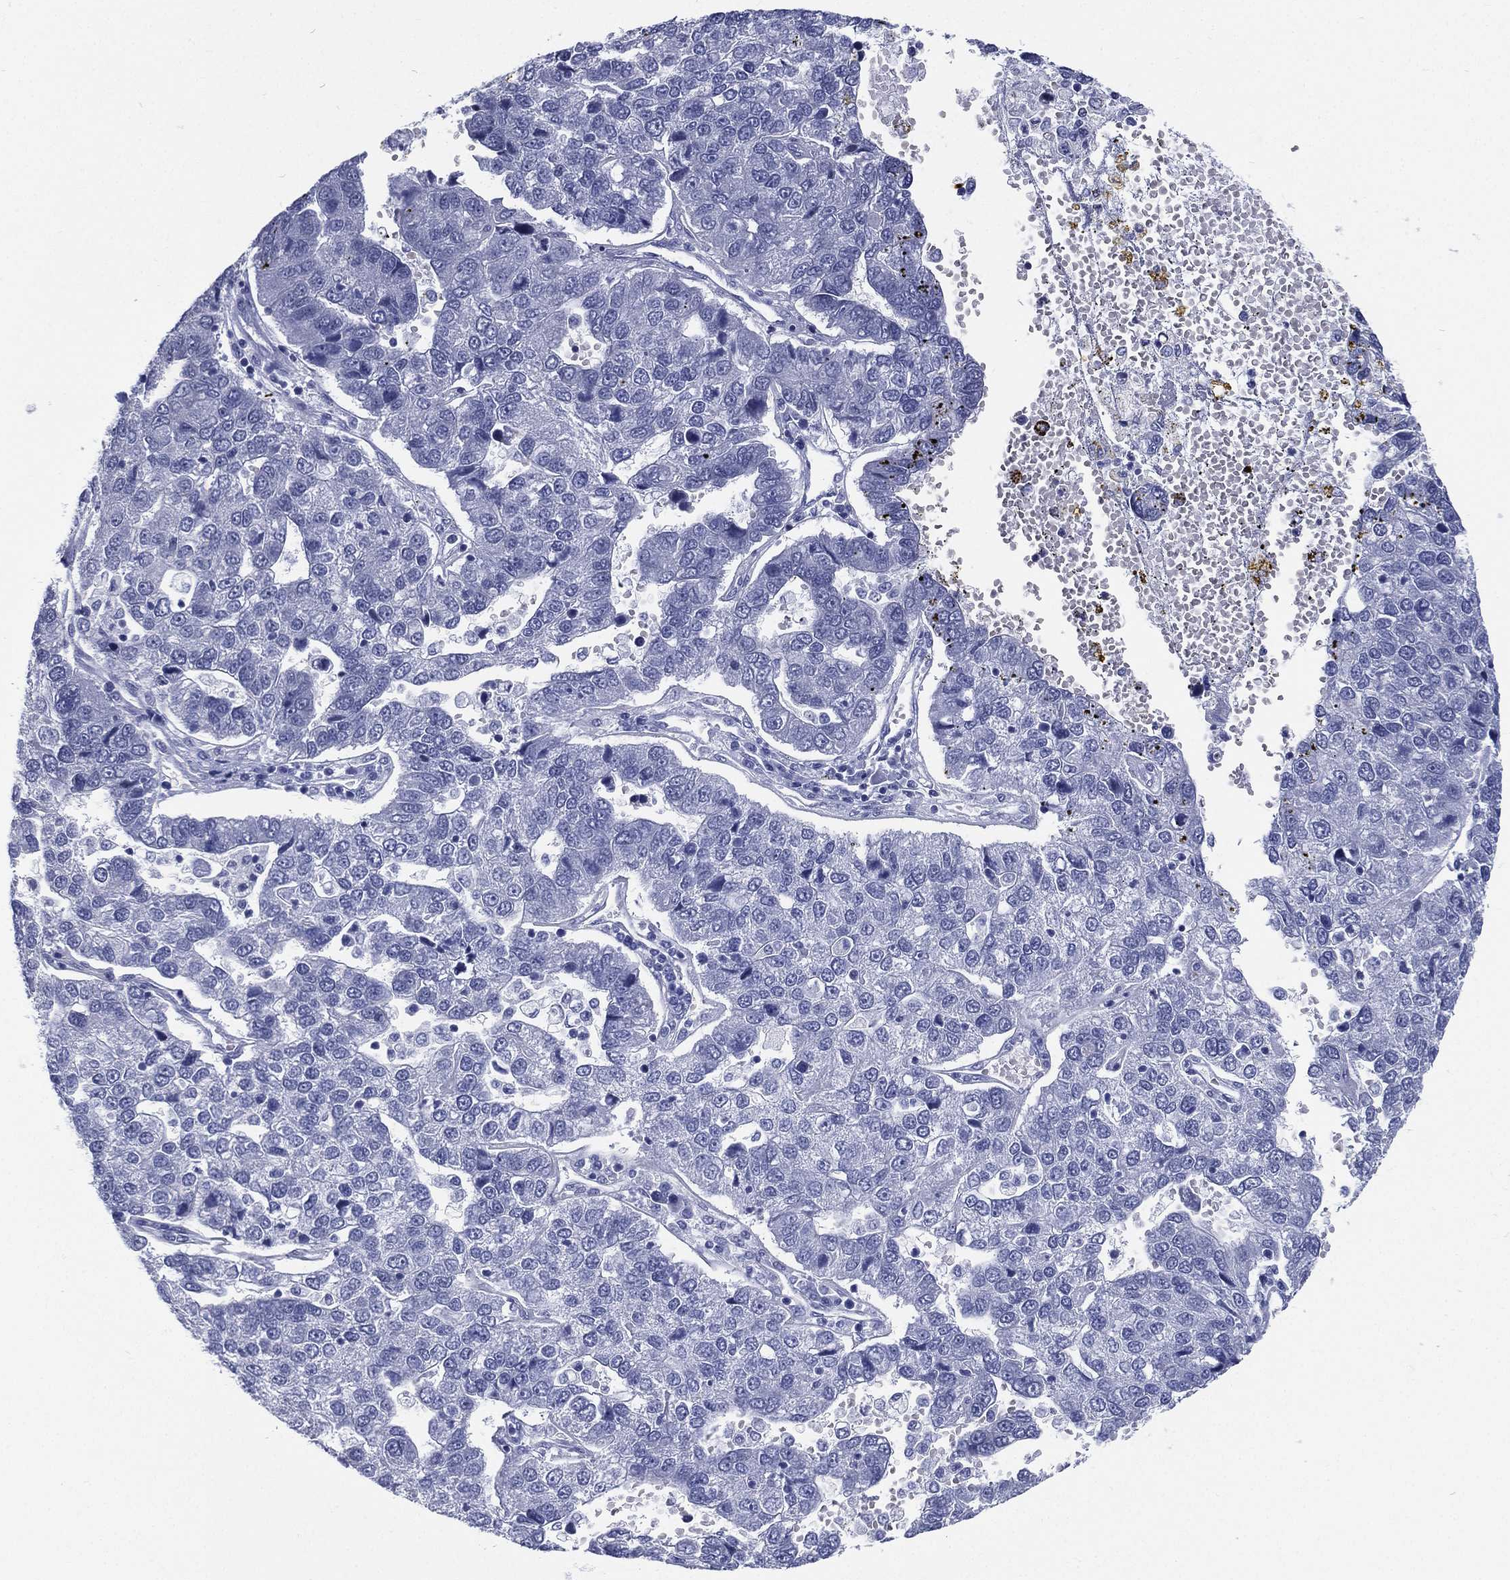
{"staining": {"intensity": "negative", "quantity": "none", "location": "none"}, "tissue": "pancreatic cancer", "cell_type": "Tumor cells", "image_type": "cancer", "snomed": [{"axis": "morphology", "description": "Adenocarcinoma, NOS"}, {"axis": "topography", "description": "Pancreas"}], "caption": "Histopathology image shows no significant protein expression in tumor cells of pancreatic cancer.", "gene": "RSPH4A", "patient": {"sex": "female", "age": 61}}